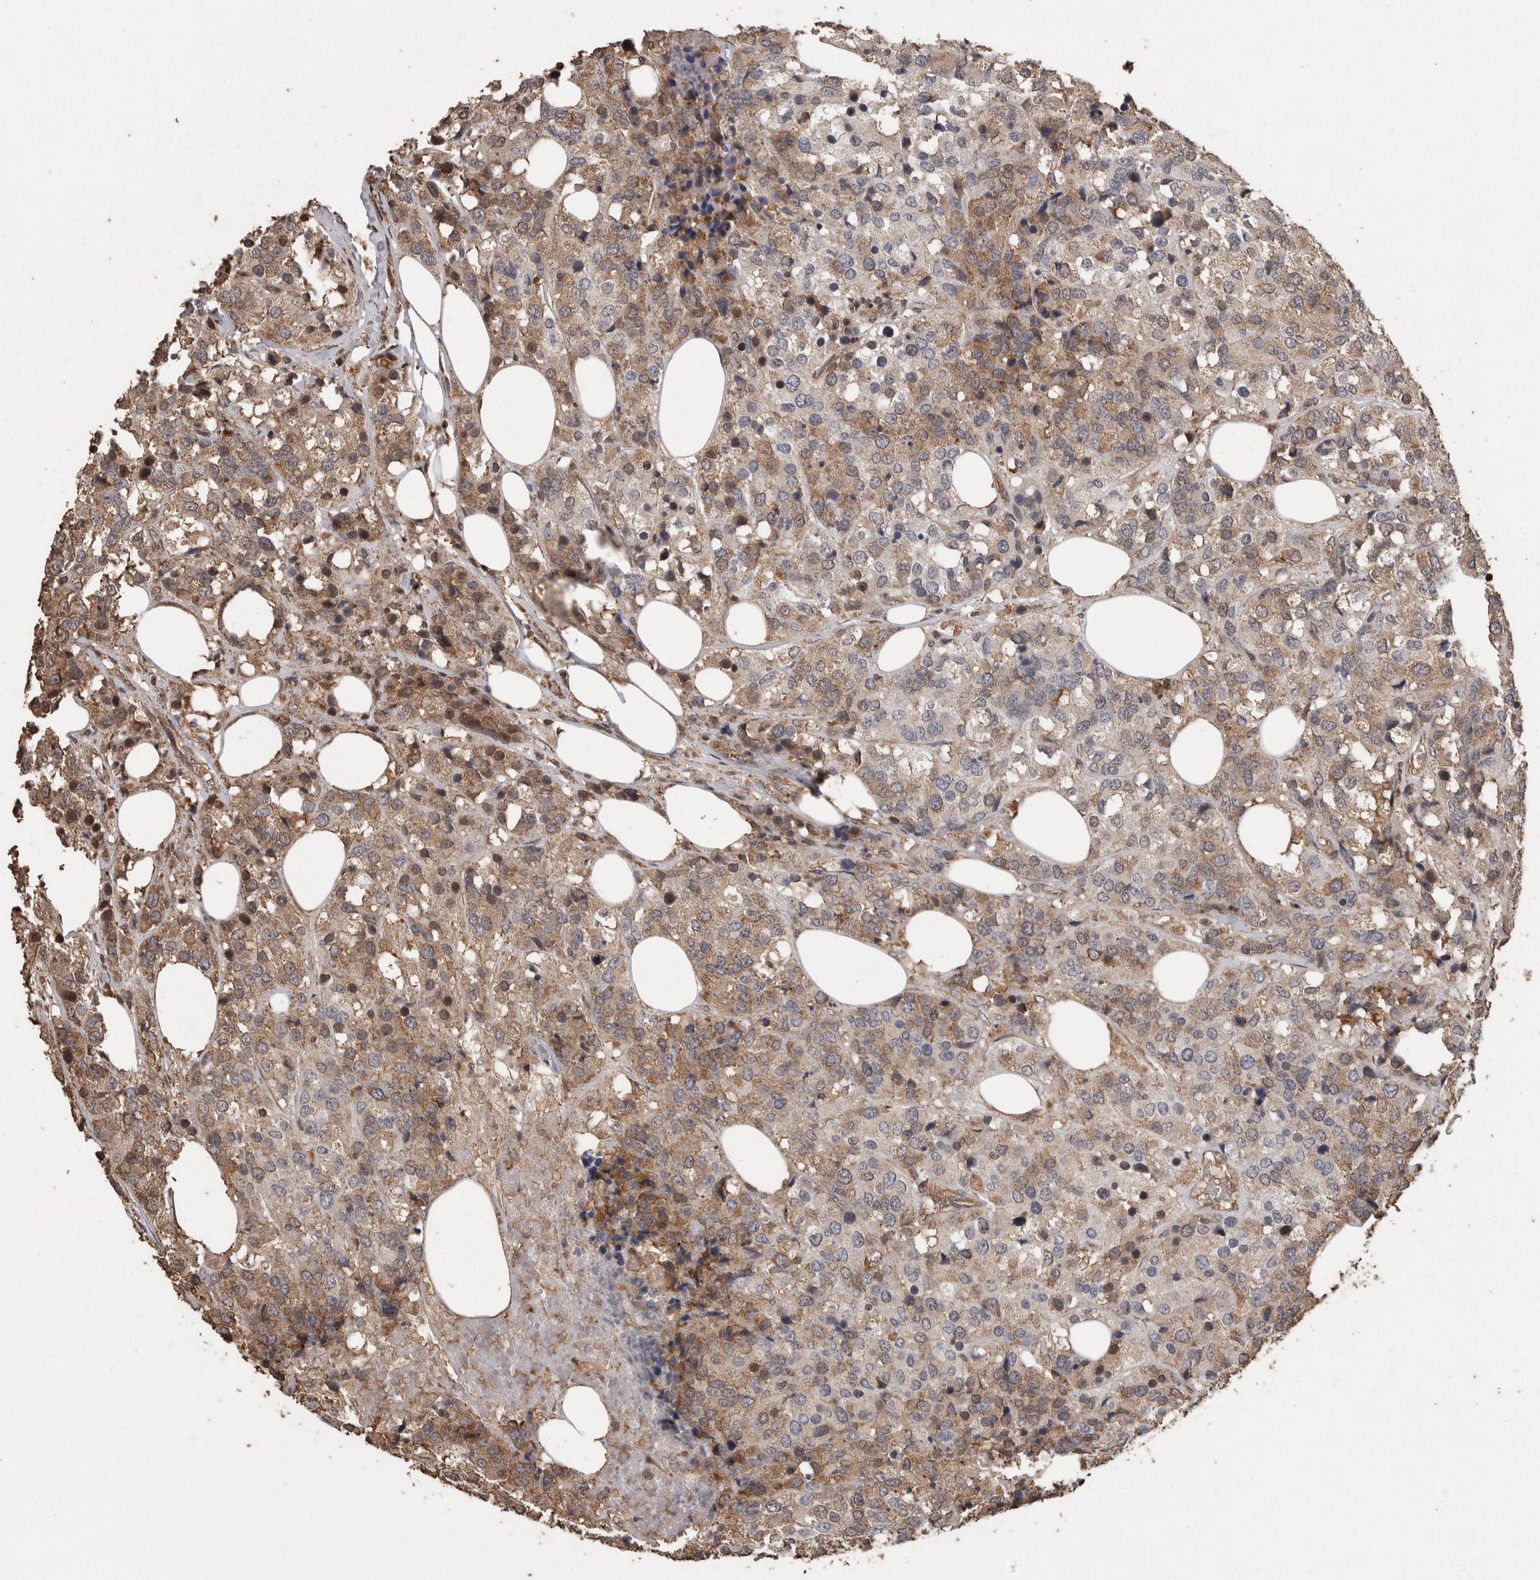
{"staining": {"intensity": "moderate", "quantity": ">75%", "location": "cytoplasmic/membranous"}, "tissue": "breast cancer", "cell_type": "Tumor cells", "image_type": "cancer", "snomed": [{"axis": "morphology", "description": "Lobular carcinoma"}, {"axis": "topography", "description": "Breast"}], "caption": "This is a micrograph of immunohistochemistry (IHC) staining of breast cancer (lobular carcinoma), which shows moderate staining in the cytoplasmic/membranous of tumor cells.", "gene": "PINK1", "patient": {"sex": "female", "age": 59}}